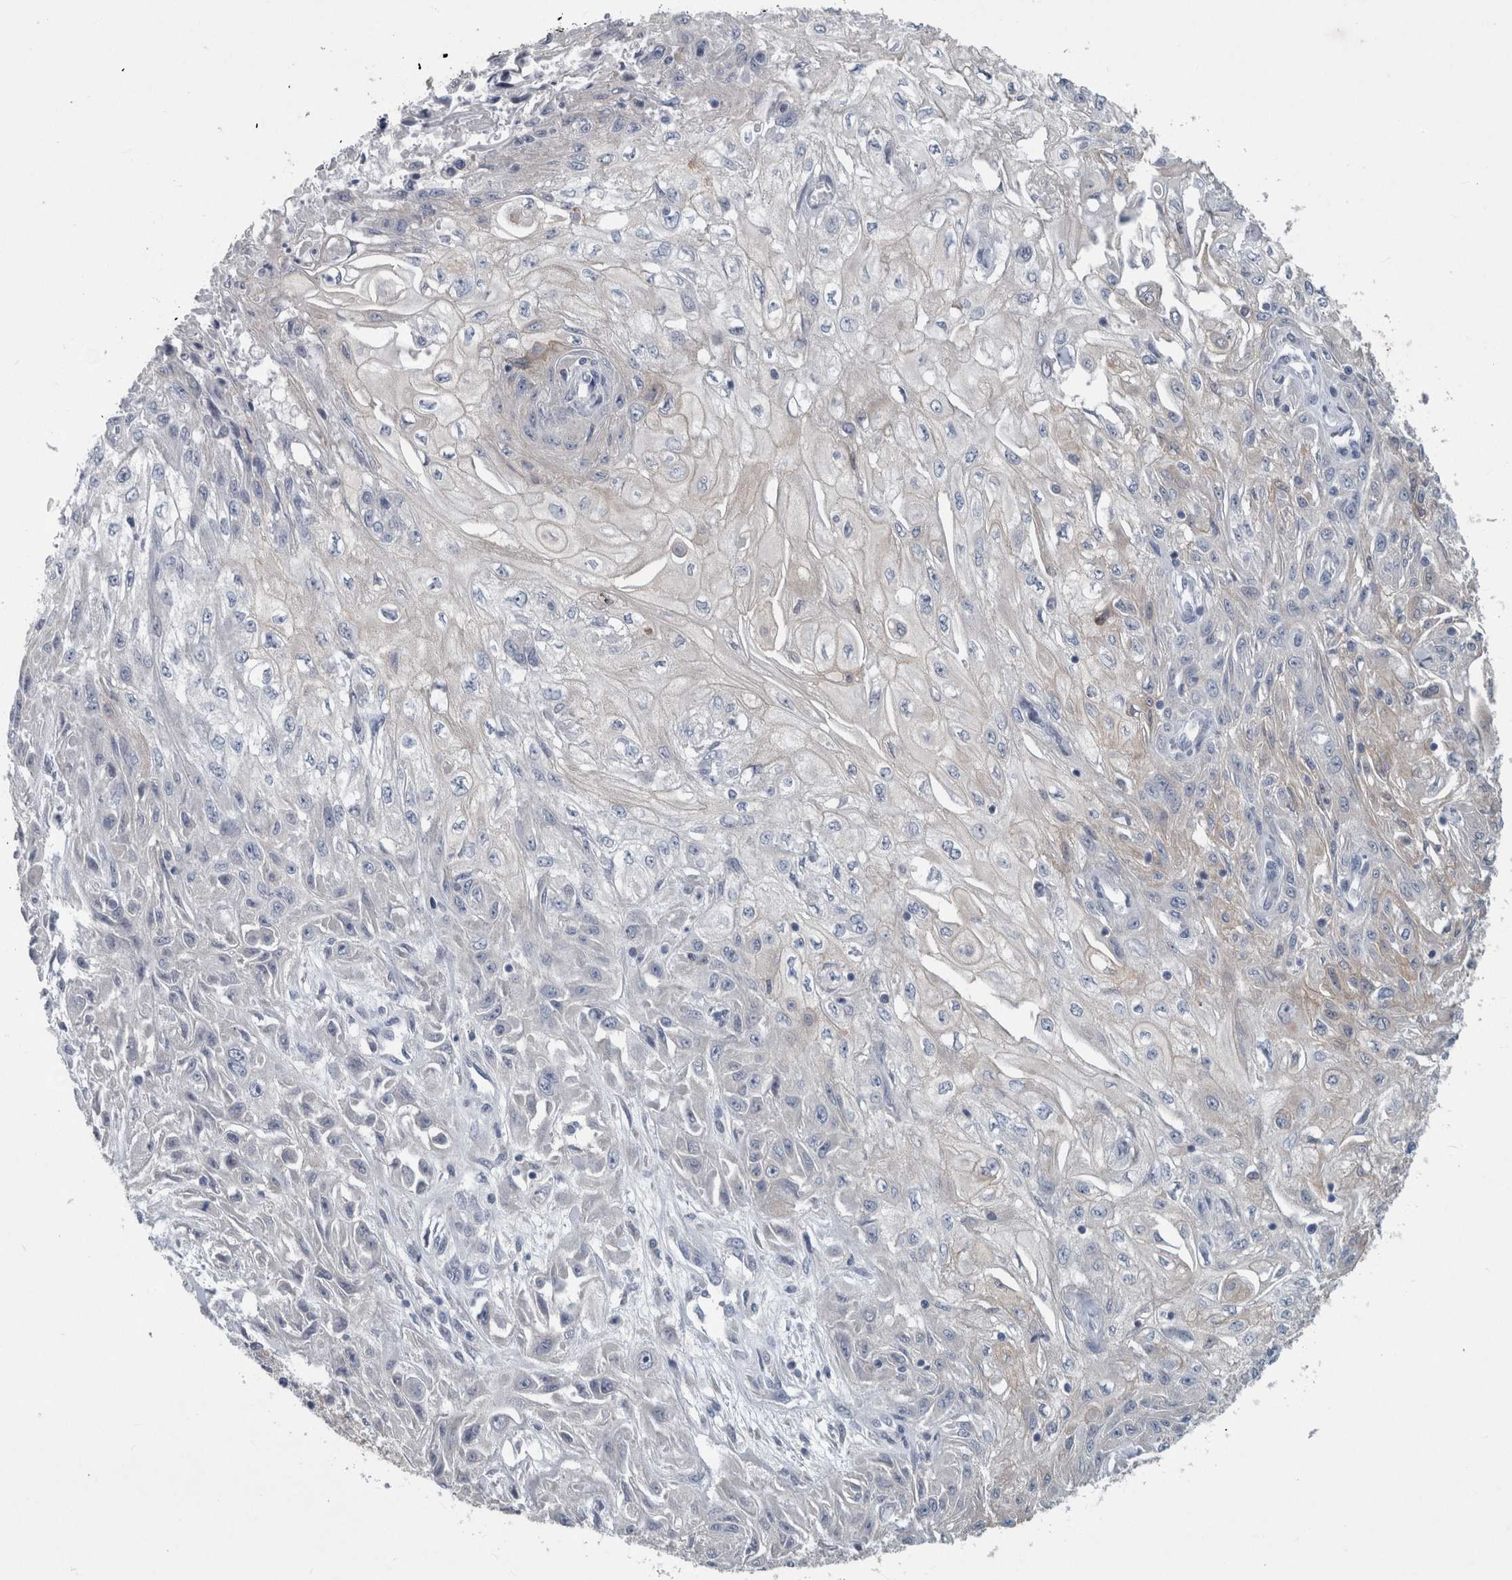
{"staining": {"intensity": "negative", "quantity": "none", "location": "none"}, "tissue": "skin cancer", "cell_type": "Tumor cells", "image_type": "cancer", "snomed": [{"axis": "morphology", "description": "Squamous cell carcinoma, NOS"}, {"axis": "morphology", "description": "Squamous cell carcinoma, metastatic, NOS"}, {"axis": "topography", "description": "Skin"}, {"axis": "topography", "description": "Lymph node"}], "caption": "The photomicrograph shows no significant expression in tumor cells of skin squamous cell carcinoma. Nuclei are stained in blue.", "gene": "FAM83H", "patient": {"sex": "male", "age": 75}}